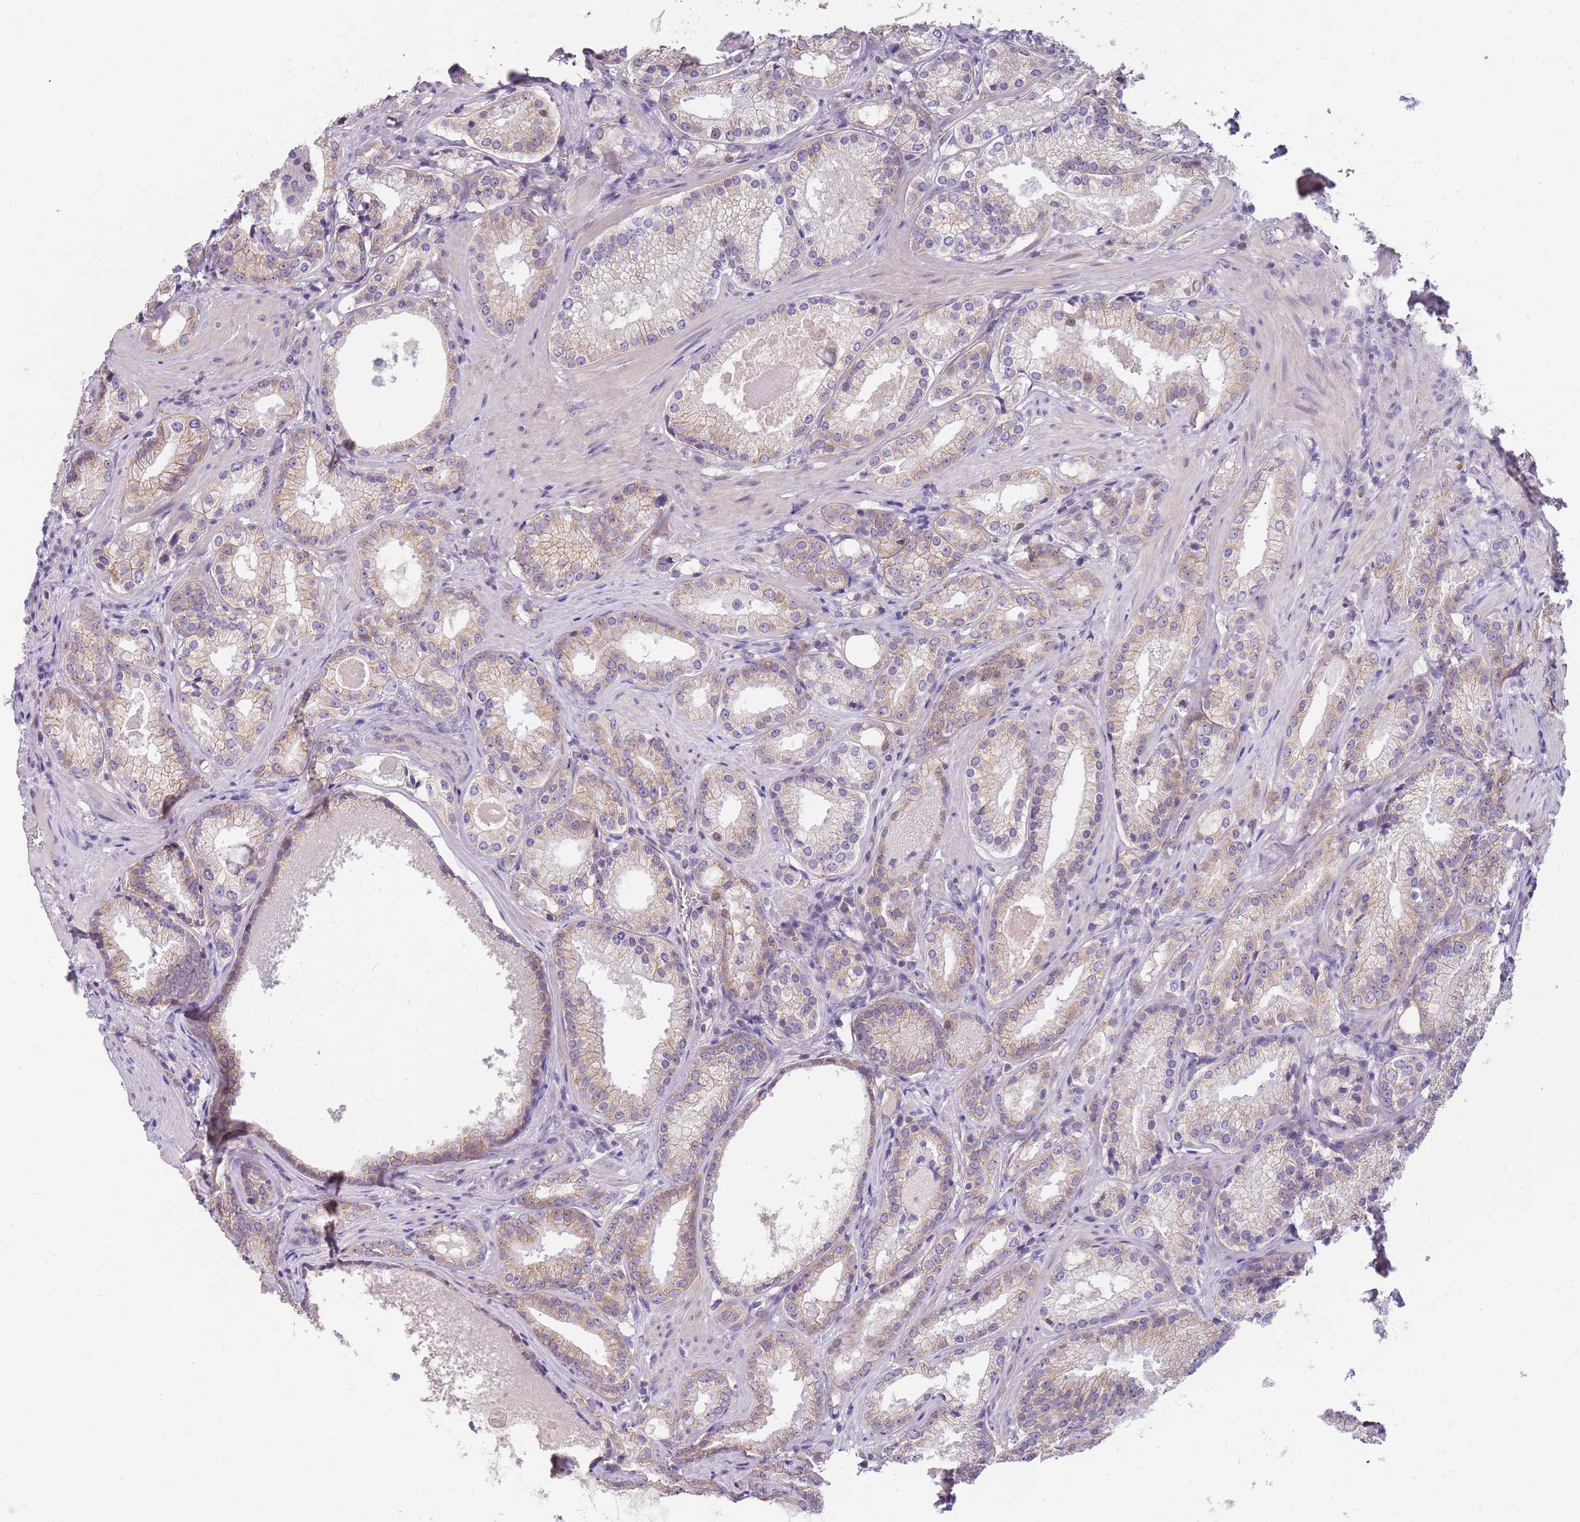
{"staining": {"intensity": "weak", "quantity": "25%-75%", "location": "cytoplasmic/membranous"}, "tissue": "prostate cancer", "cell_type": "Tumor cells", "image_type": "cancer", "snomed": [{"axis": "morphology", "description": "Adenocarcinoma, Low grade"}, {"axis": "topography", "description": "Prostate"}], "caption": "Immunohistochemical staining of prostate adenocarcinoma (low-grade) shows low levels of weak cytoplasmic/membranous protein staining in about 25%-75% of tumor cells.", "gene": "CLBA1", "patient": {"sex": "male", "age": 57}}